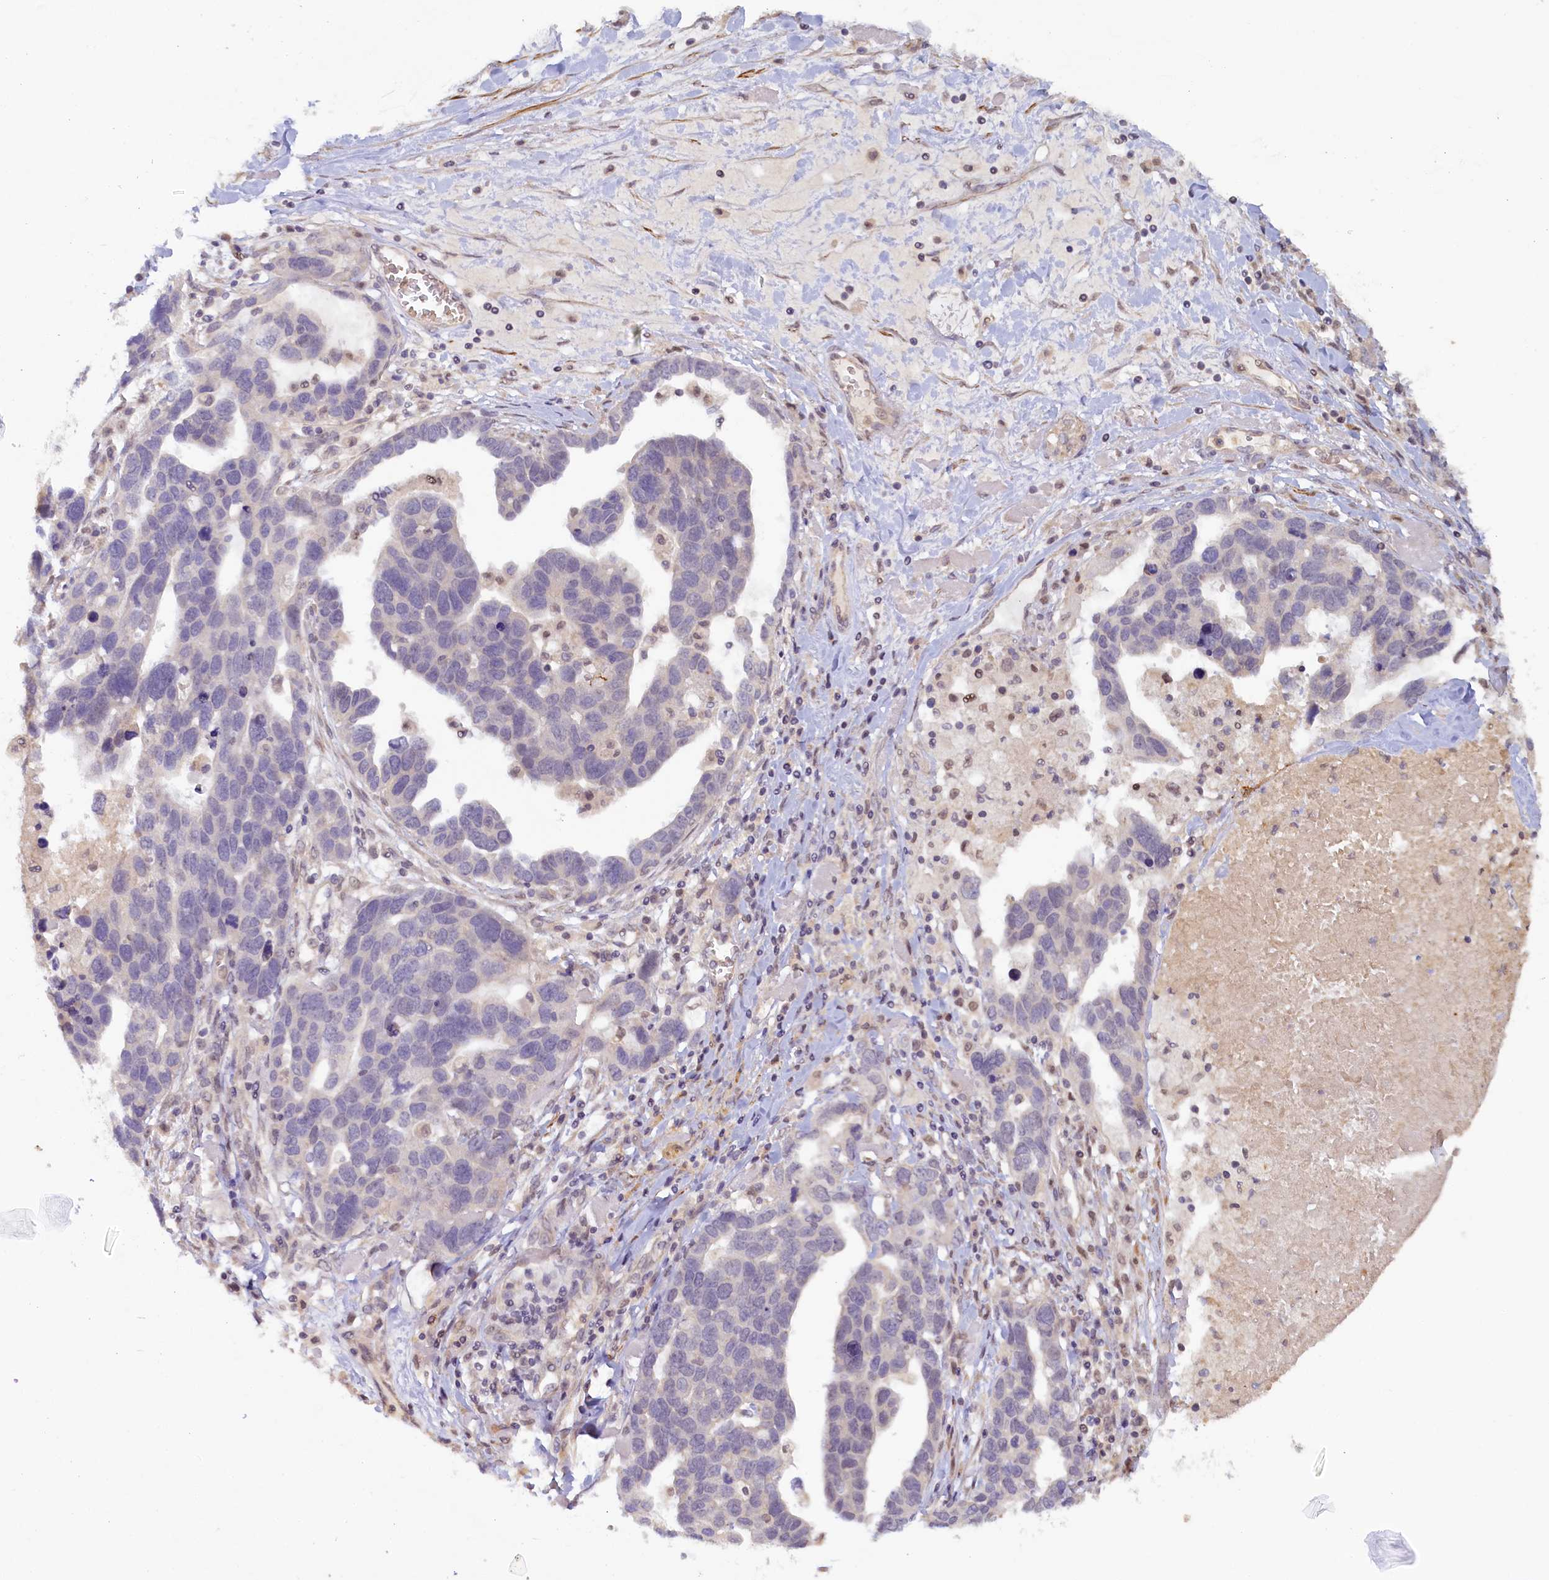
{"staining": {"intensity": "negative", "quantity": "none", "location": "none"}, "tissue": "ovarian cancer", "cell_type": "Tumor cells", "image_type": "cancer", "snomed": [{"axis": "morphology", "description": "Cystadenocarcinoma, serous, NOS"}, {"axis": "topography", "description": "Ovary"}], "caption": "DAB (3,3'-diaminobenzidine) immunohistochemical staining of human ovarian cancer (serous cystadenocarcinoma) exhibits no significant positivity in tumor cells.", "gene": "MYO16", "patient": {"sex": "female", "age": 54}}